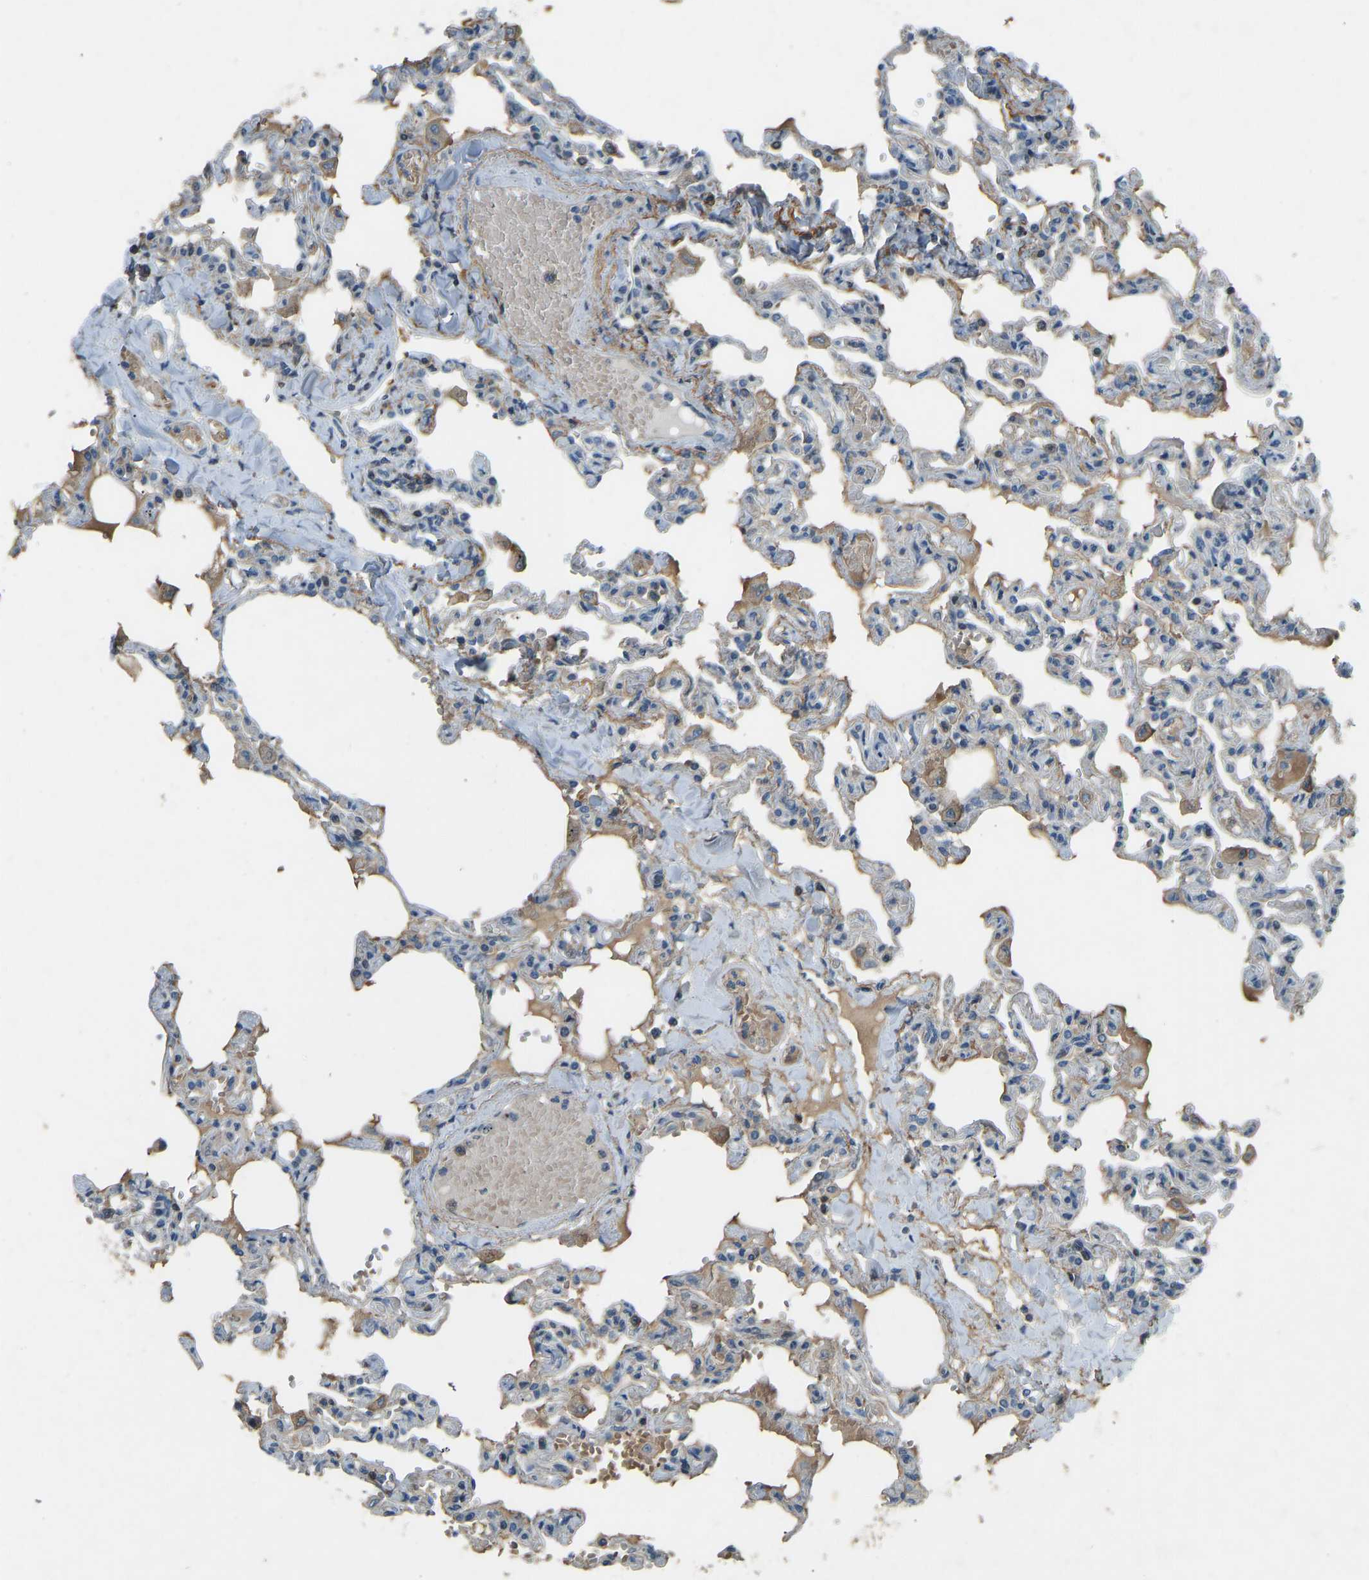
{"staining": {"intensity": "negative", "quantity": "none", "location": "none"}, "tissue": "lung", "cell_type": "Alveolar cells", "image_type": "normal", "snomed": [{"axis": "morphology", "description": "Normal tissue, NOS"}, {"axis": "topography", "description": "Lung"}], "caption": "Immunohistochemistry image of normal lung: human lung stained with DAB exhibits no significant protein positivity in alveolar cells.", "gene": "FBLN2", "patient": {"sex": "male", "age": 21}}